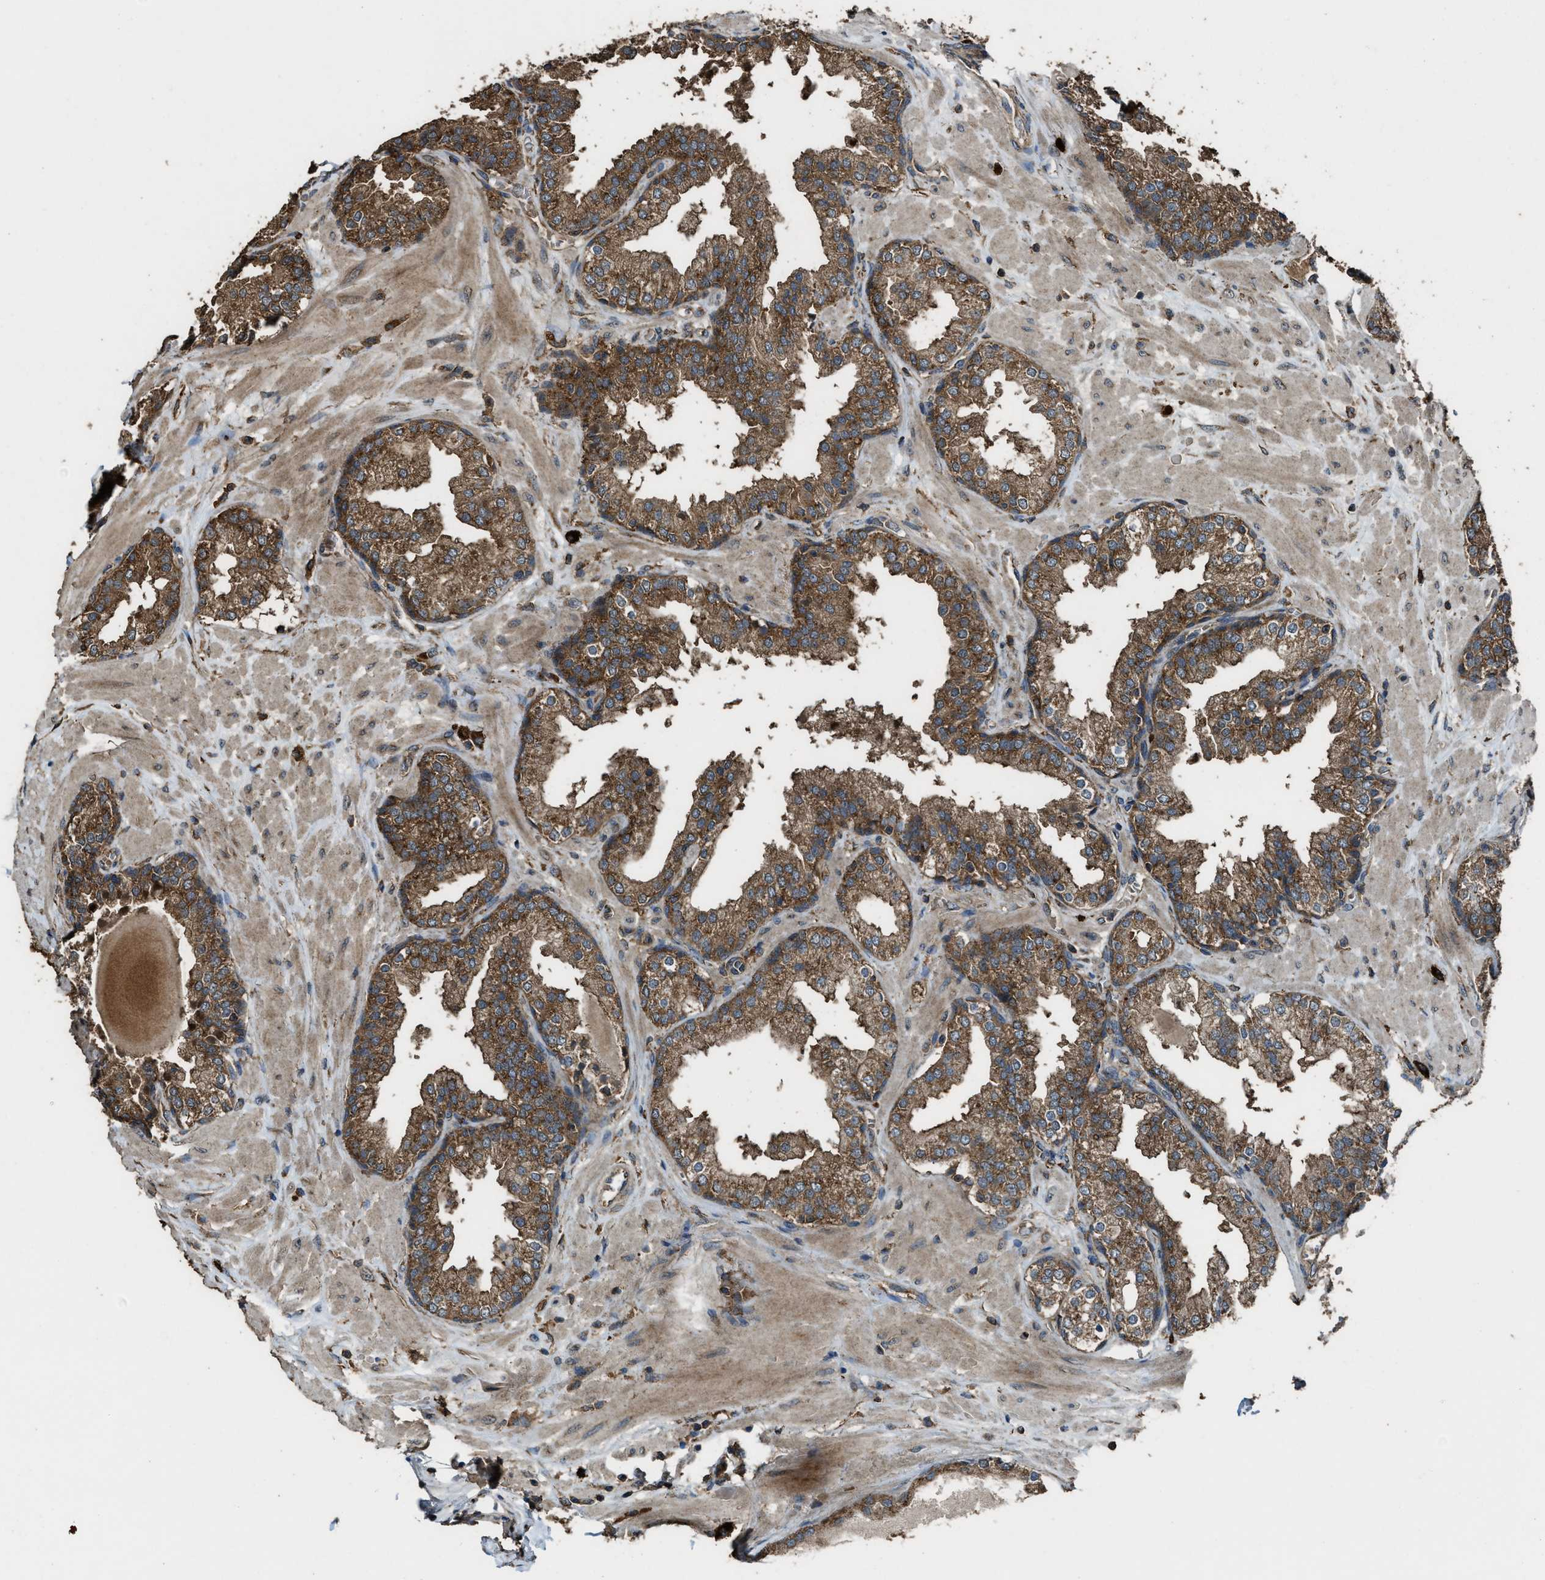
{"staining": {"intensity": "moderate", "quantity": ">75%", "location": "cytoplasmic/membranous"}, "tissue": "prostate", "cell_type": "Glandular cells", "image_type": "normal", "snomed": [{"axis": "morphology", "description": "Normal tissue, NOS"}, {"axis": "topography", "description": "Prostate"}], "caption": "Protein expression analysis of normal prostate shows moderate cytoplasmic/membranous staining in approximately >75% of glandular cells. (DAB (3,3'-diaminobenzidine) IHC with brightfield microscopy, high magnification).", "gene": "MAP3K8", "patient": {"sex": "male", "age": 51}}